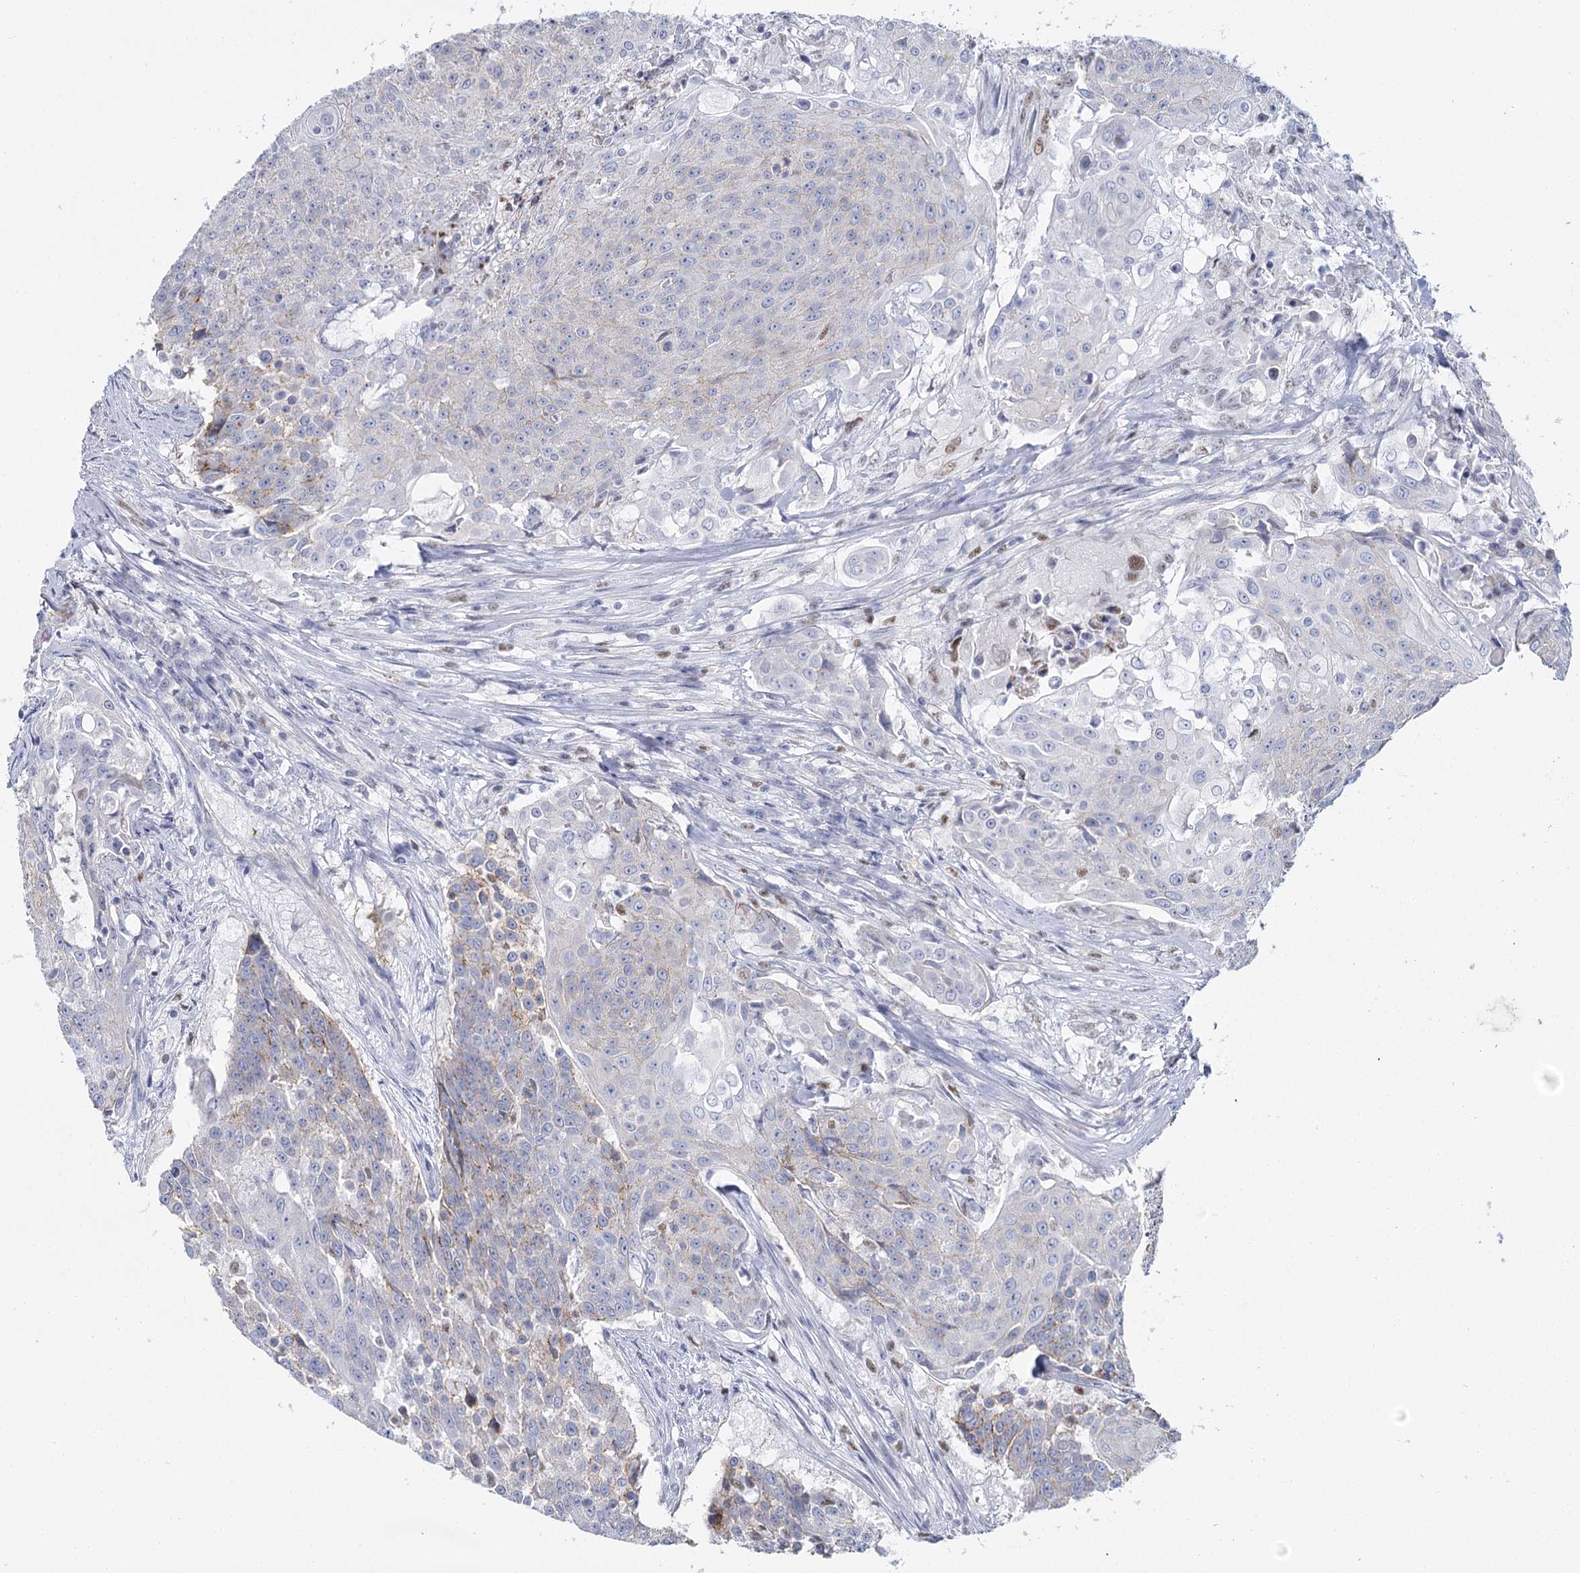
{"staining": {"intensity": "weak", "quantity": "<25%", "location": "cytoplasmic/membranous"}, "tissue": "urothelial cancer", "cell_type": "Tumor cells", "image_type": "cancer", "snomed": [{"axis": "morphology", "description": "Urothelial carcinoma, High grade"}, {"axis": "topography", "description": "Urinary bladder"}], "caption": "Human urothelial cancer stained for a protein using immunohistochemistry demonstrates no staining in tumor cells.", "gene": "IGSF3", "patient": {"sex": "female", "age": 63}}